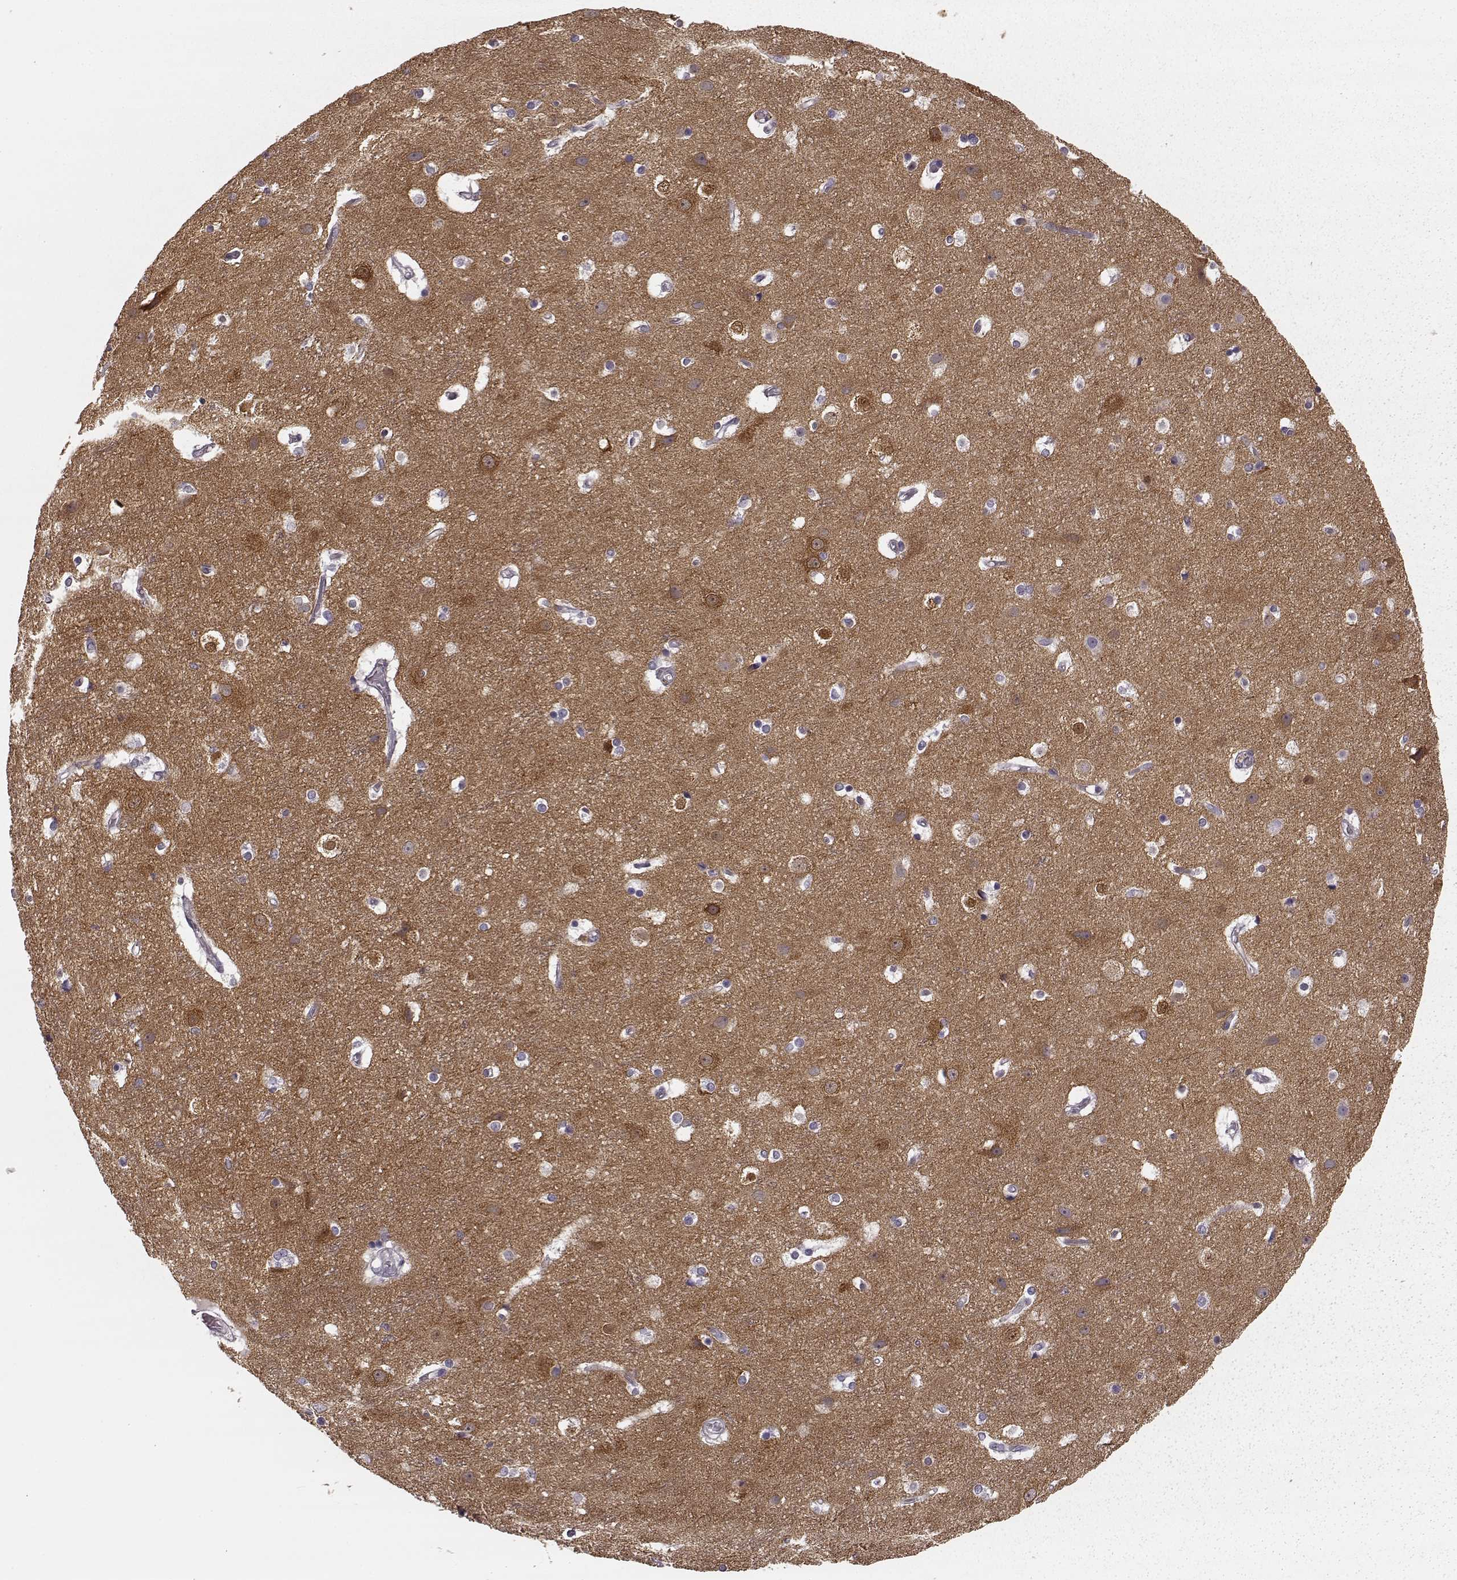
{"staining": {"intensity": "negative", "quantity": "none", "location": "none"}, "tissue": "cerebral cortex", "cell_type": "Endothelial cells", "image_type": "normal", "snomed": [{"axis": "morphology", "description": "Normal tissue, NOS"}, {"axis": "topography", "description": "Cerebral cortex"}], "caption": "IHC micrograph of unremarkable cerebral cortex: human cerebral cortex stained with DAB (3,3'-diaminobenzidine) demonstrates no significant protein positivity in endothelial cells. Nuclei are stained in blue.", "gene": "PRKCE", "patient": {"sex": "female", "age": 52}}